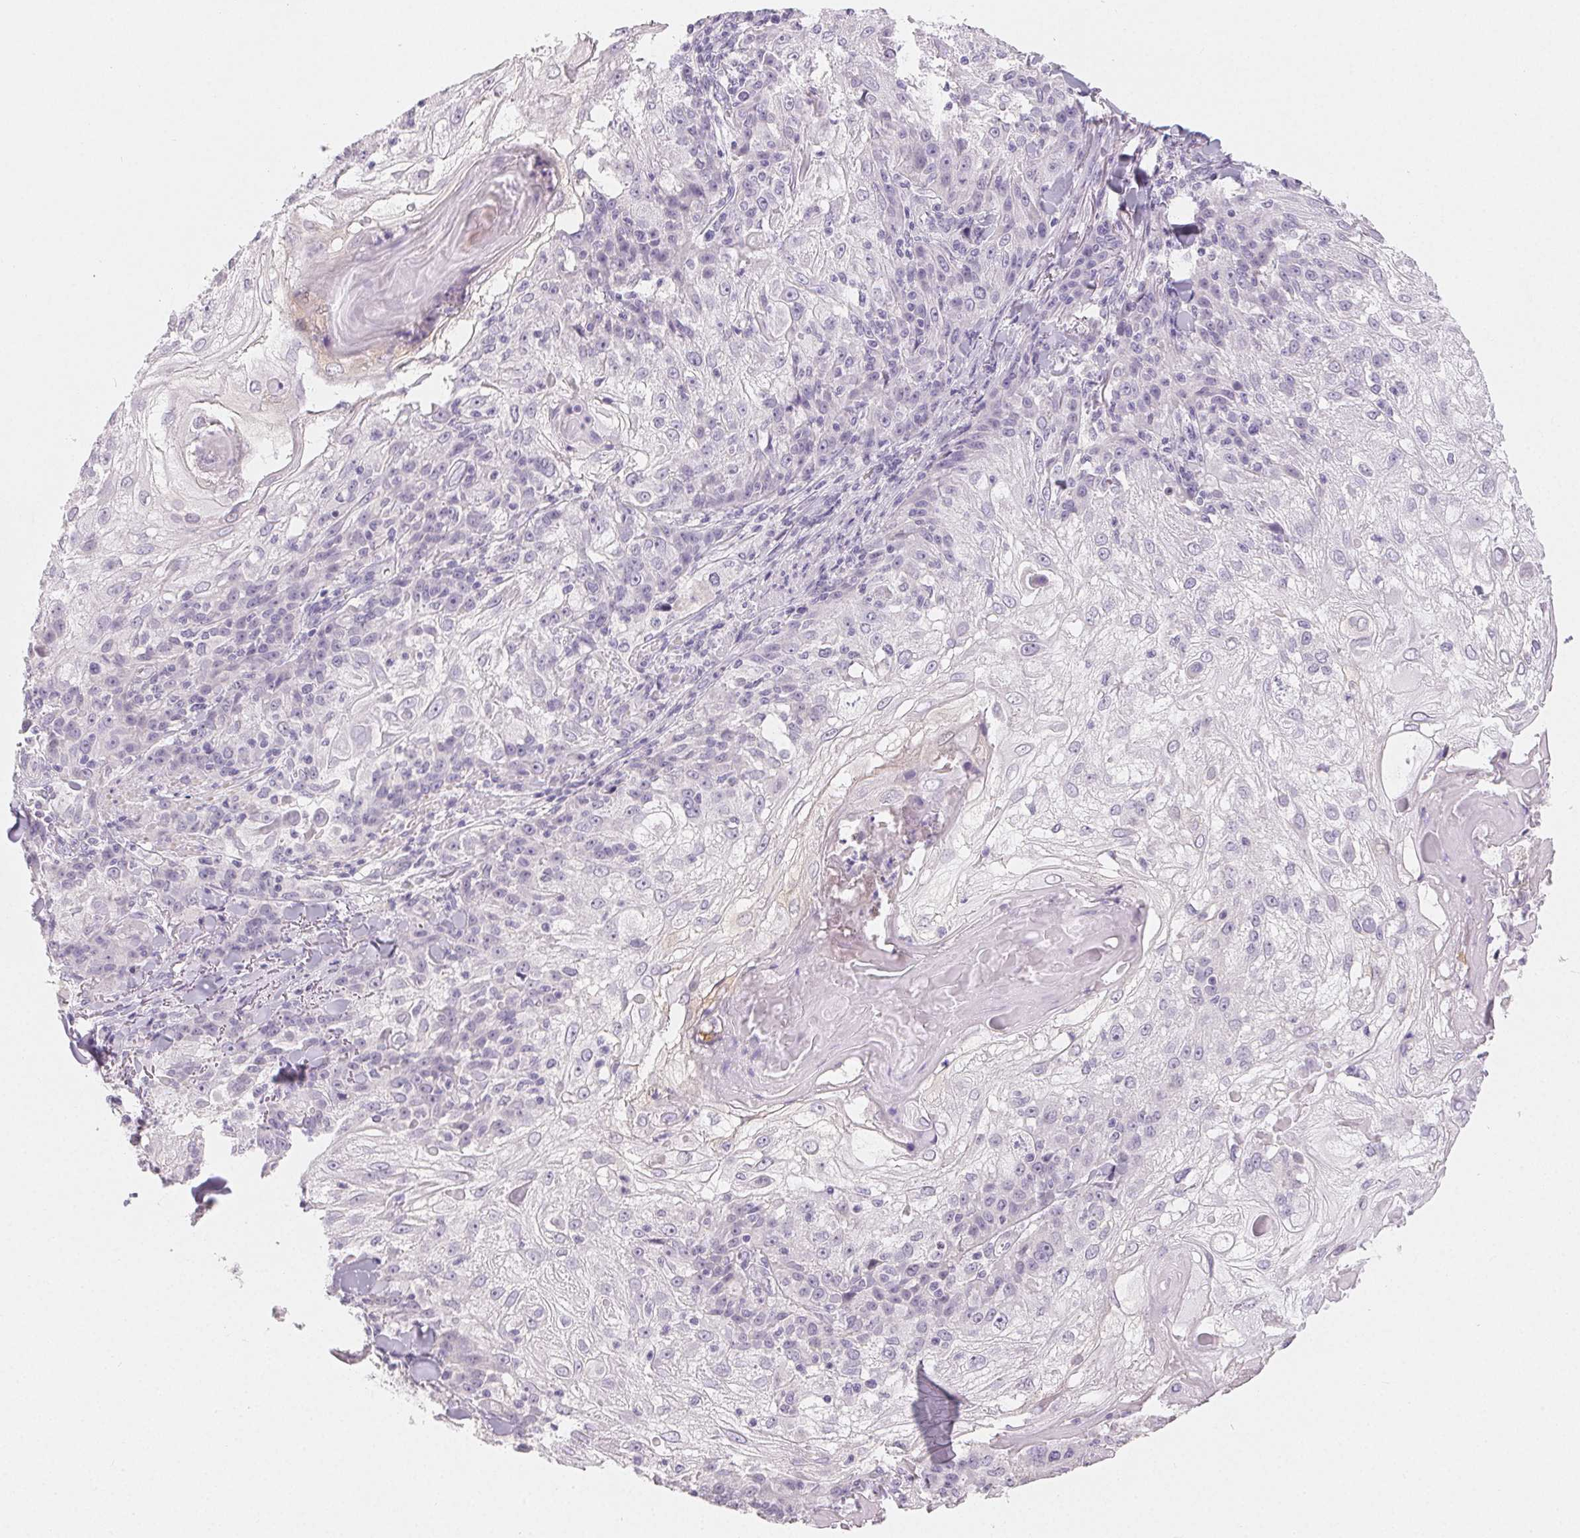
{"staining": {"intensity": "negative", "quantity": "none", "location": "none"}, "tissue": "skin cancer", "cell_type": "Tumor cells", "image_type": "cancer", "snomed": [{"axis": "morphology", "description": "Normal tissue, NOS"}, {"axis": "morphology", "description": "Squamous cell carcinoma, NOS"}, {"axis": "topography", "description": "Skin"}], "caption": "Tumor cells show no significant positivity in skin cancer. The staining was performed using DAB to visualize the protein expression in brown, while the nuclei were stained in blue with hematoxylin (Magnification: 20x).", "gene": "MIOX", "patient": {"sex": "female", "age": 83}}